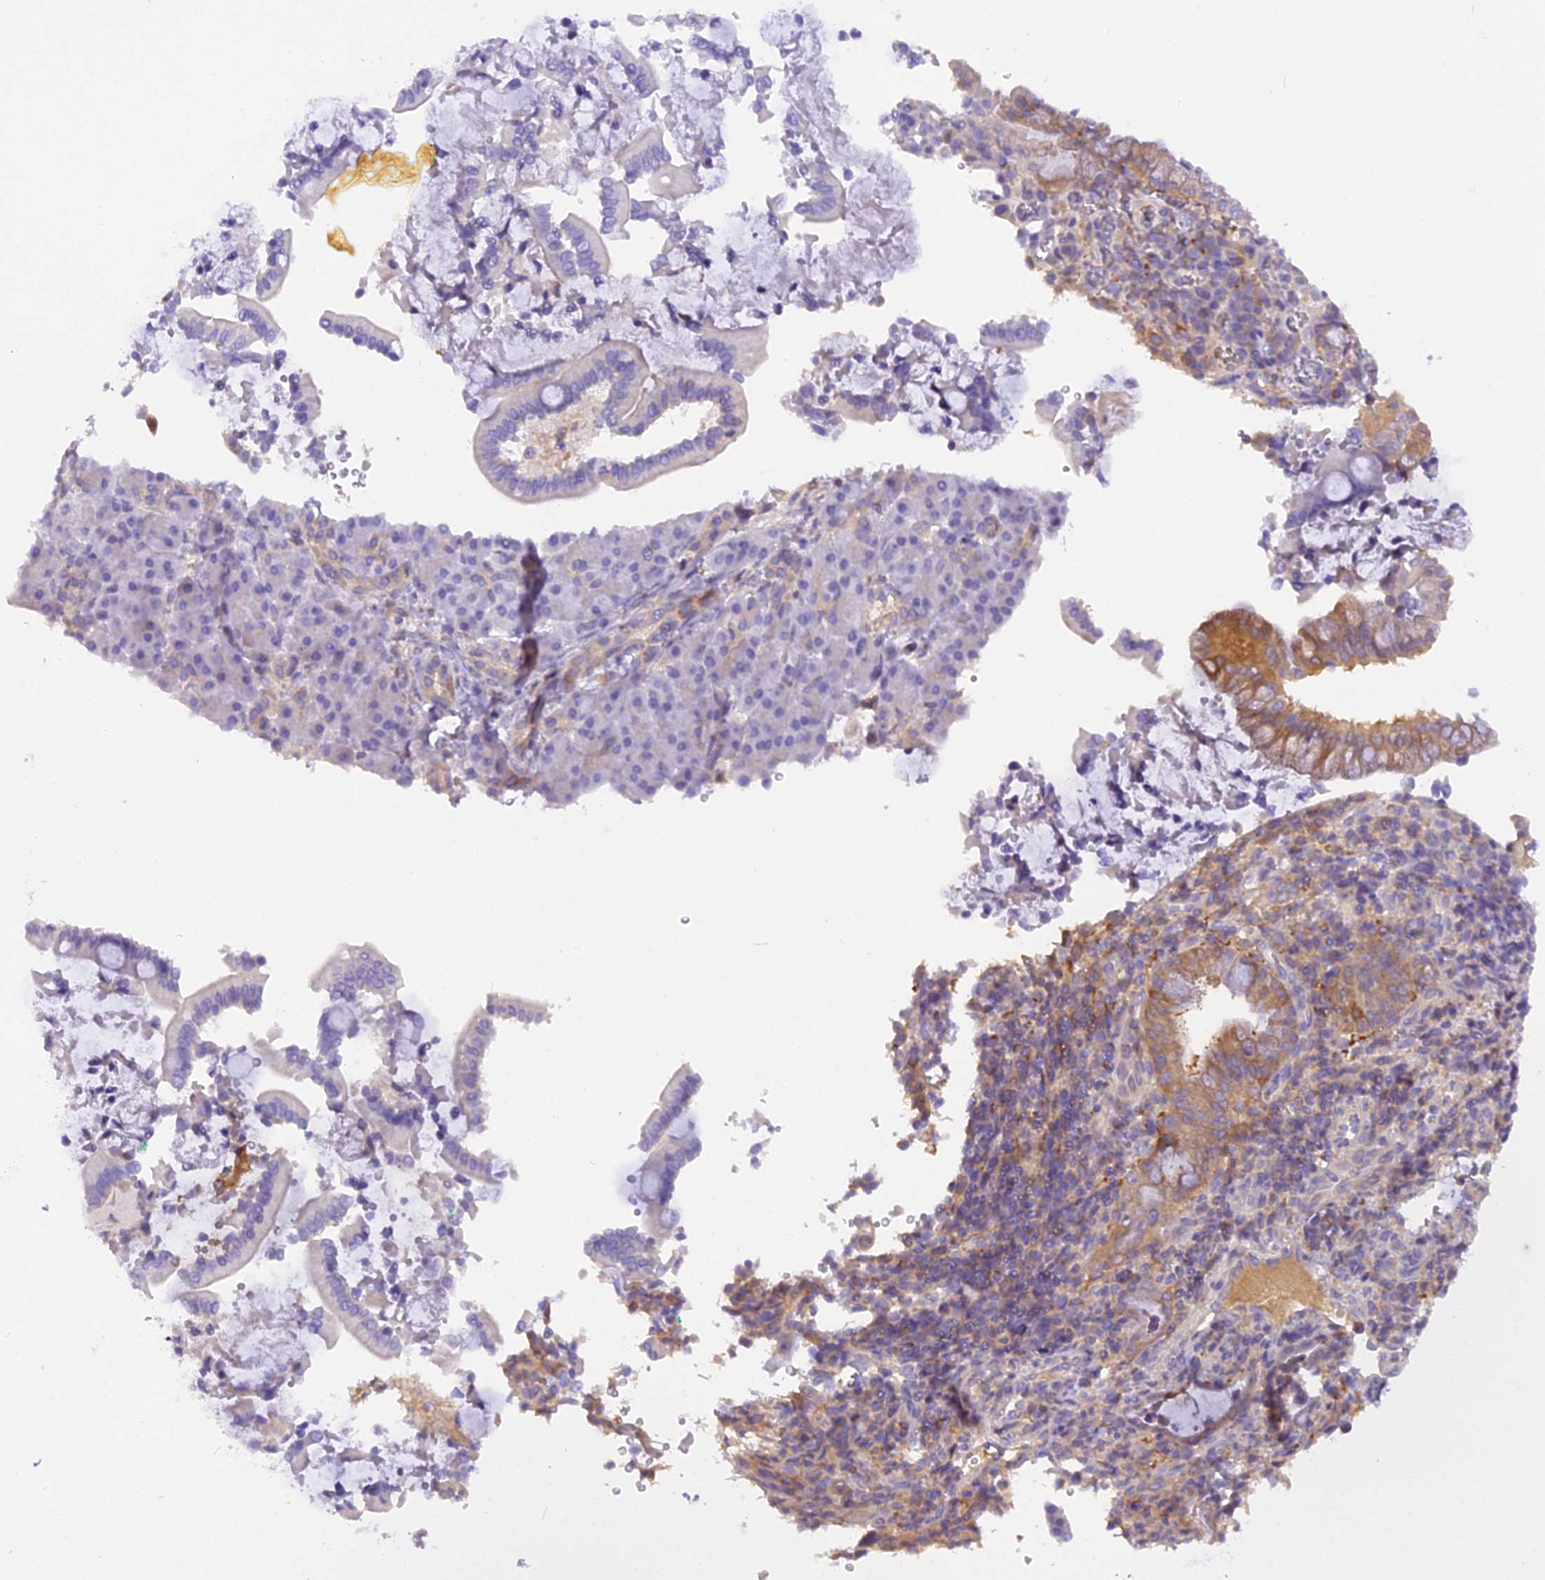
{"staining": {"intensity": "moderate", "quantity": "<25%", "location": "cytoplasmic/membranous"}, "tissue": "pancreatic cancer", "cell_type": "Tumor cells", "image_type": "cancer", "snomed": [{"axis": "morphology", "description": "Normal tissue, NOS"}, {"axis": "morphology", "description": "Adenocarcinoma, NOS"}, {"axis": "topography", "description": "Pancreas"}], "caption": "Pancreatic adenocarcinoma was stained to show a protein in brown. There is low levels of moderate cytoplasmic/membranous staining in about <25% of tumor cells.", "gene": "STOML1", "patient": {"sex": "female", "age": 55}}